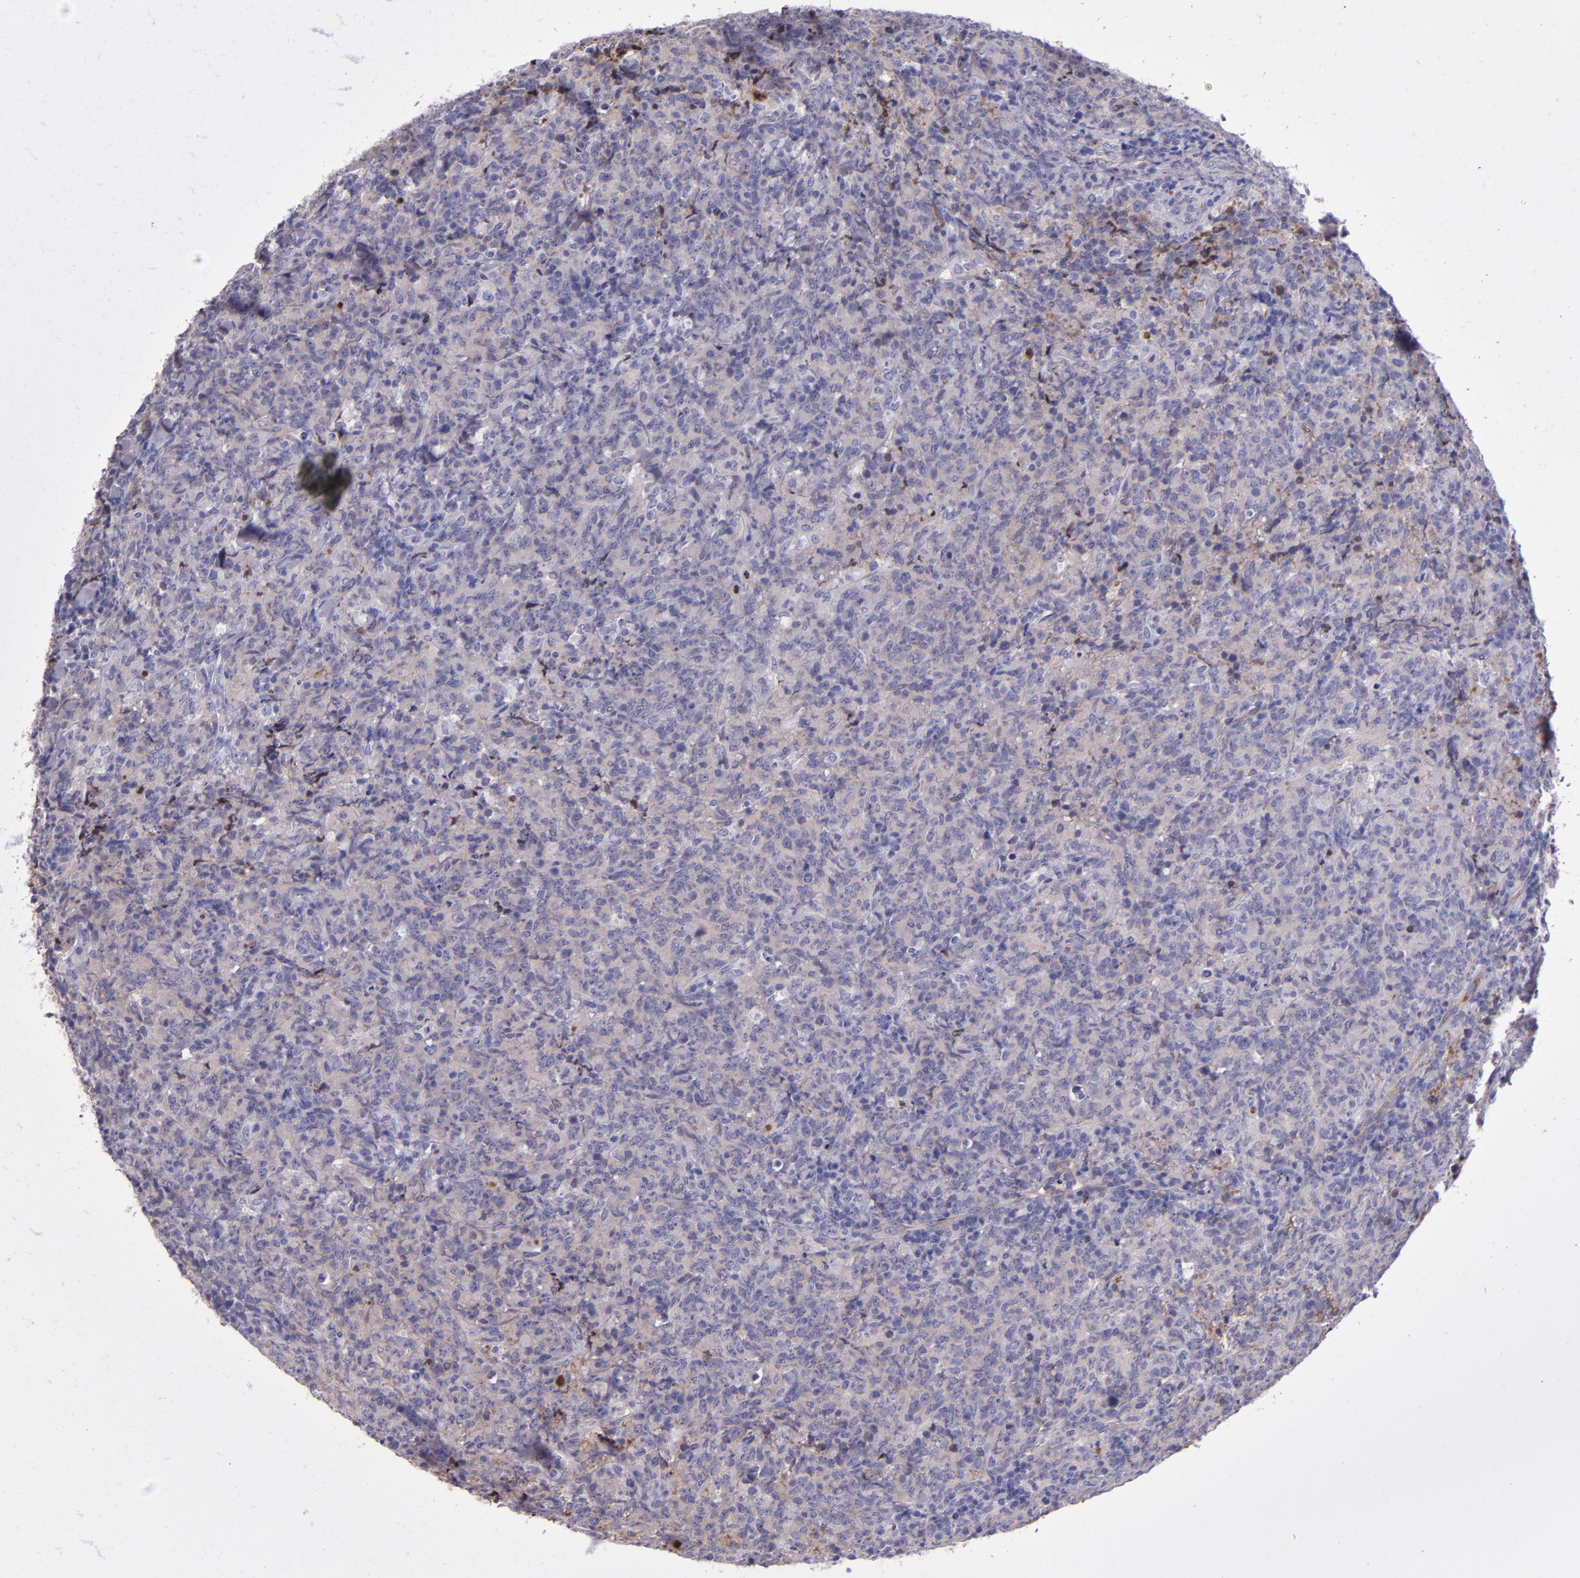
{"staining": {"intensity": "weak", "quantity": "<25%", "location": "cytoplasmic/membranous"}, "tissue": "lymphoma", "cell_type": "Tumor cells", "image_type": "cancer", "snomed": [{"axis": "morphology", "description": "Malignant lymphoma, non-Hodgkin's type, High grade"}, {"axis": "topography", "description": "Tonsil"}], "caption": "IHC histopathology image of neoplastic tissue: human high-grade malignant lymphoma, non-Hodgkin's type stained with DAB (3,3'-diaminobenzidine) demonstrates no significant protein expression in tumor cells.", "gene": "CLEC3B", "patient": {"sex": "female", "age": 36}}